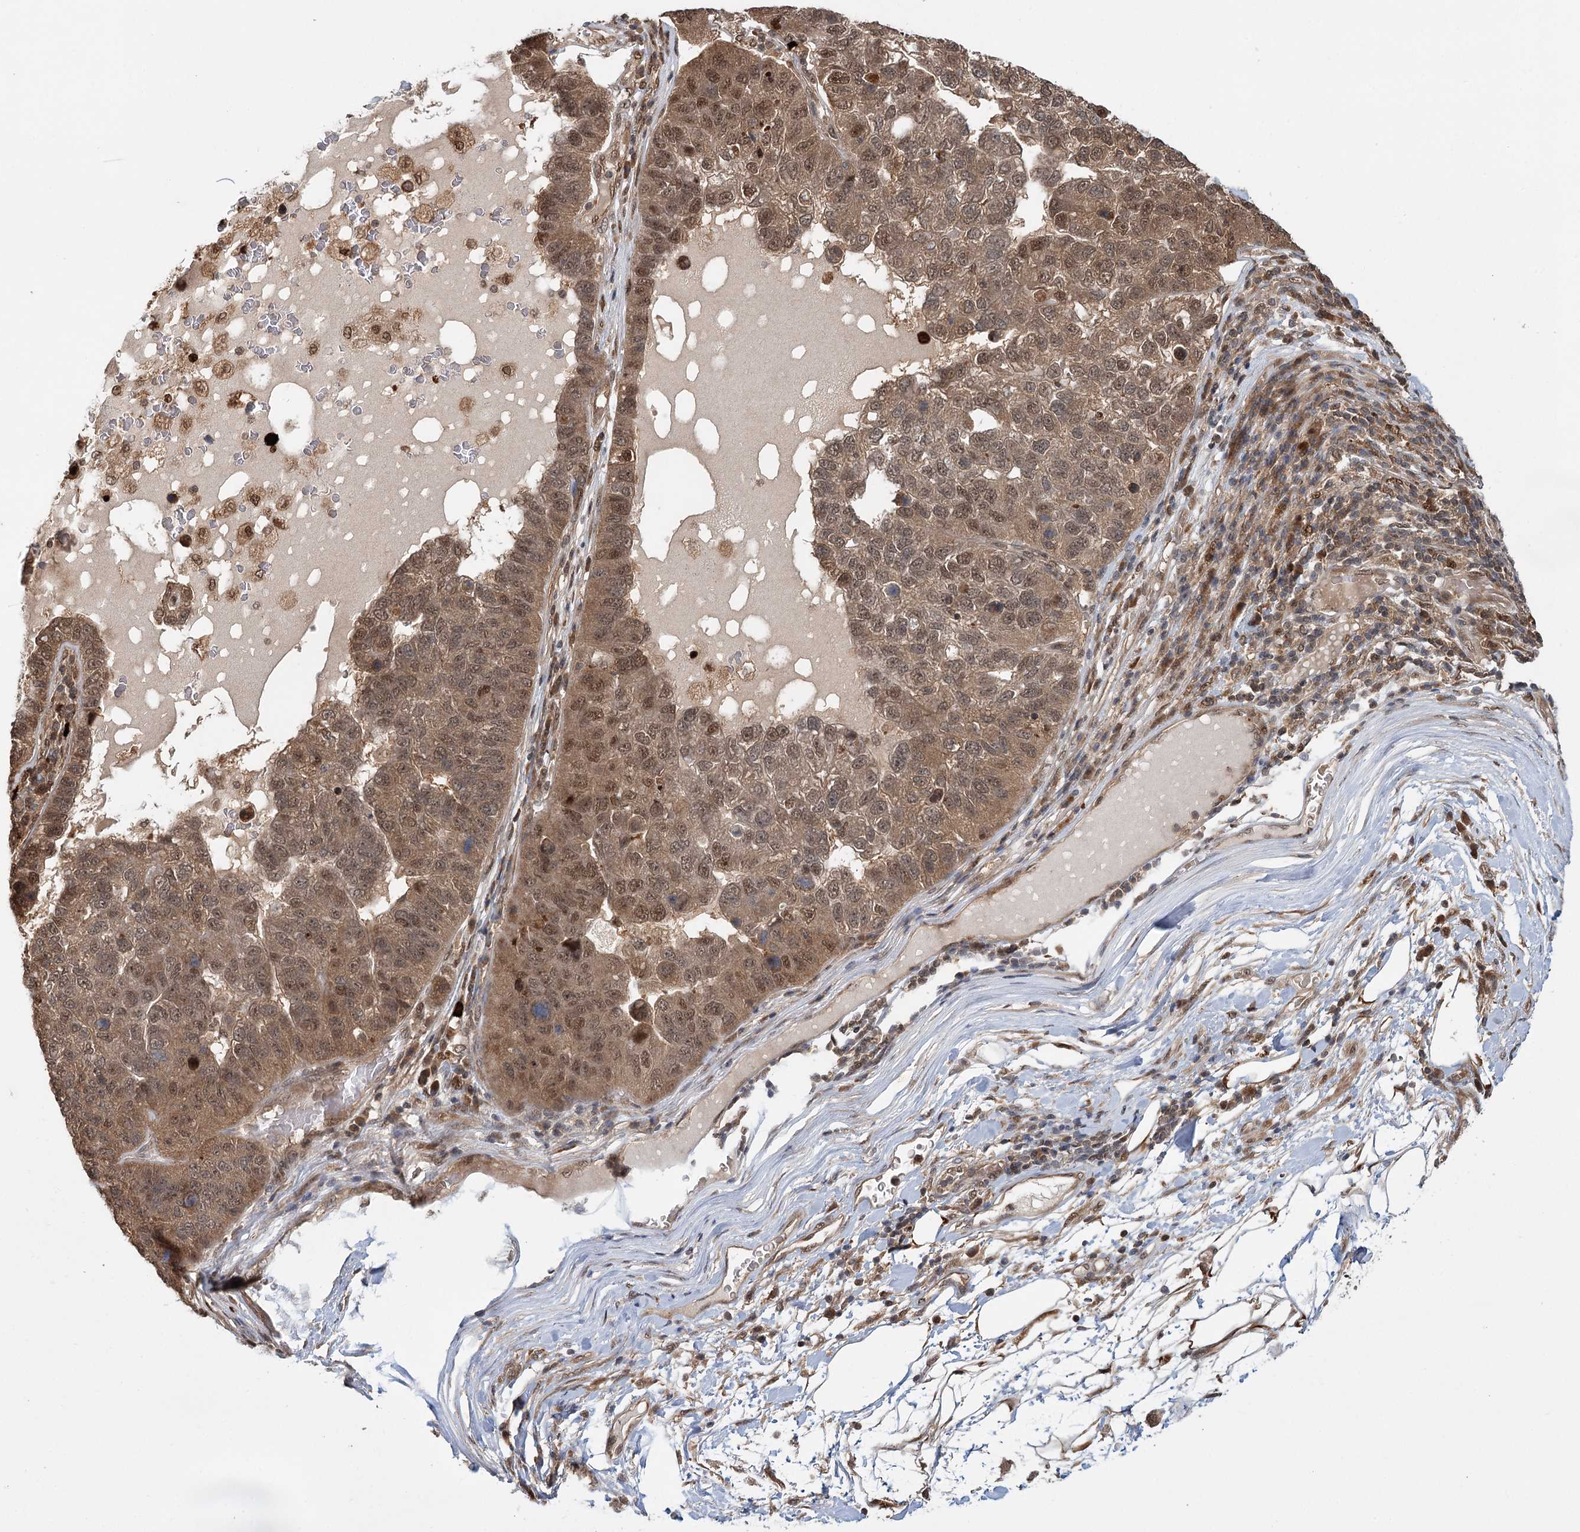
{"staining": {"intensity": "weak", "quantity": ">75%", "location": "cytoplasmic/membranous,nuclear"}, "tissue": "pancreatic cancer", "cell_type": "Tumor cells", "image_type": "cancer", "snomed": [{"axis": "morphology", "description": "Adenocarcinoma, NOS"}, {"axis": "topography", "description": "Pancreas"}], "caption": "Pancreatic cancer (adenocarcinoma) was stained to show a protein in brown. There is low levels of weak cytoplasmic/membranous and nuclear staining in approximately >75% of tumor cells. (DAB IHC with brightfield microscopy, high magnification).", "gene": "N6AMT1", "patient": {"sex": "female", "age": 61}}